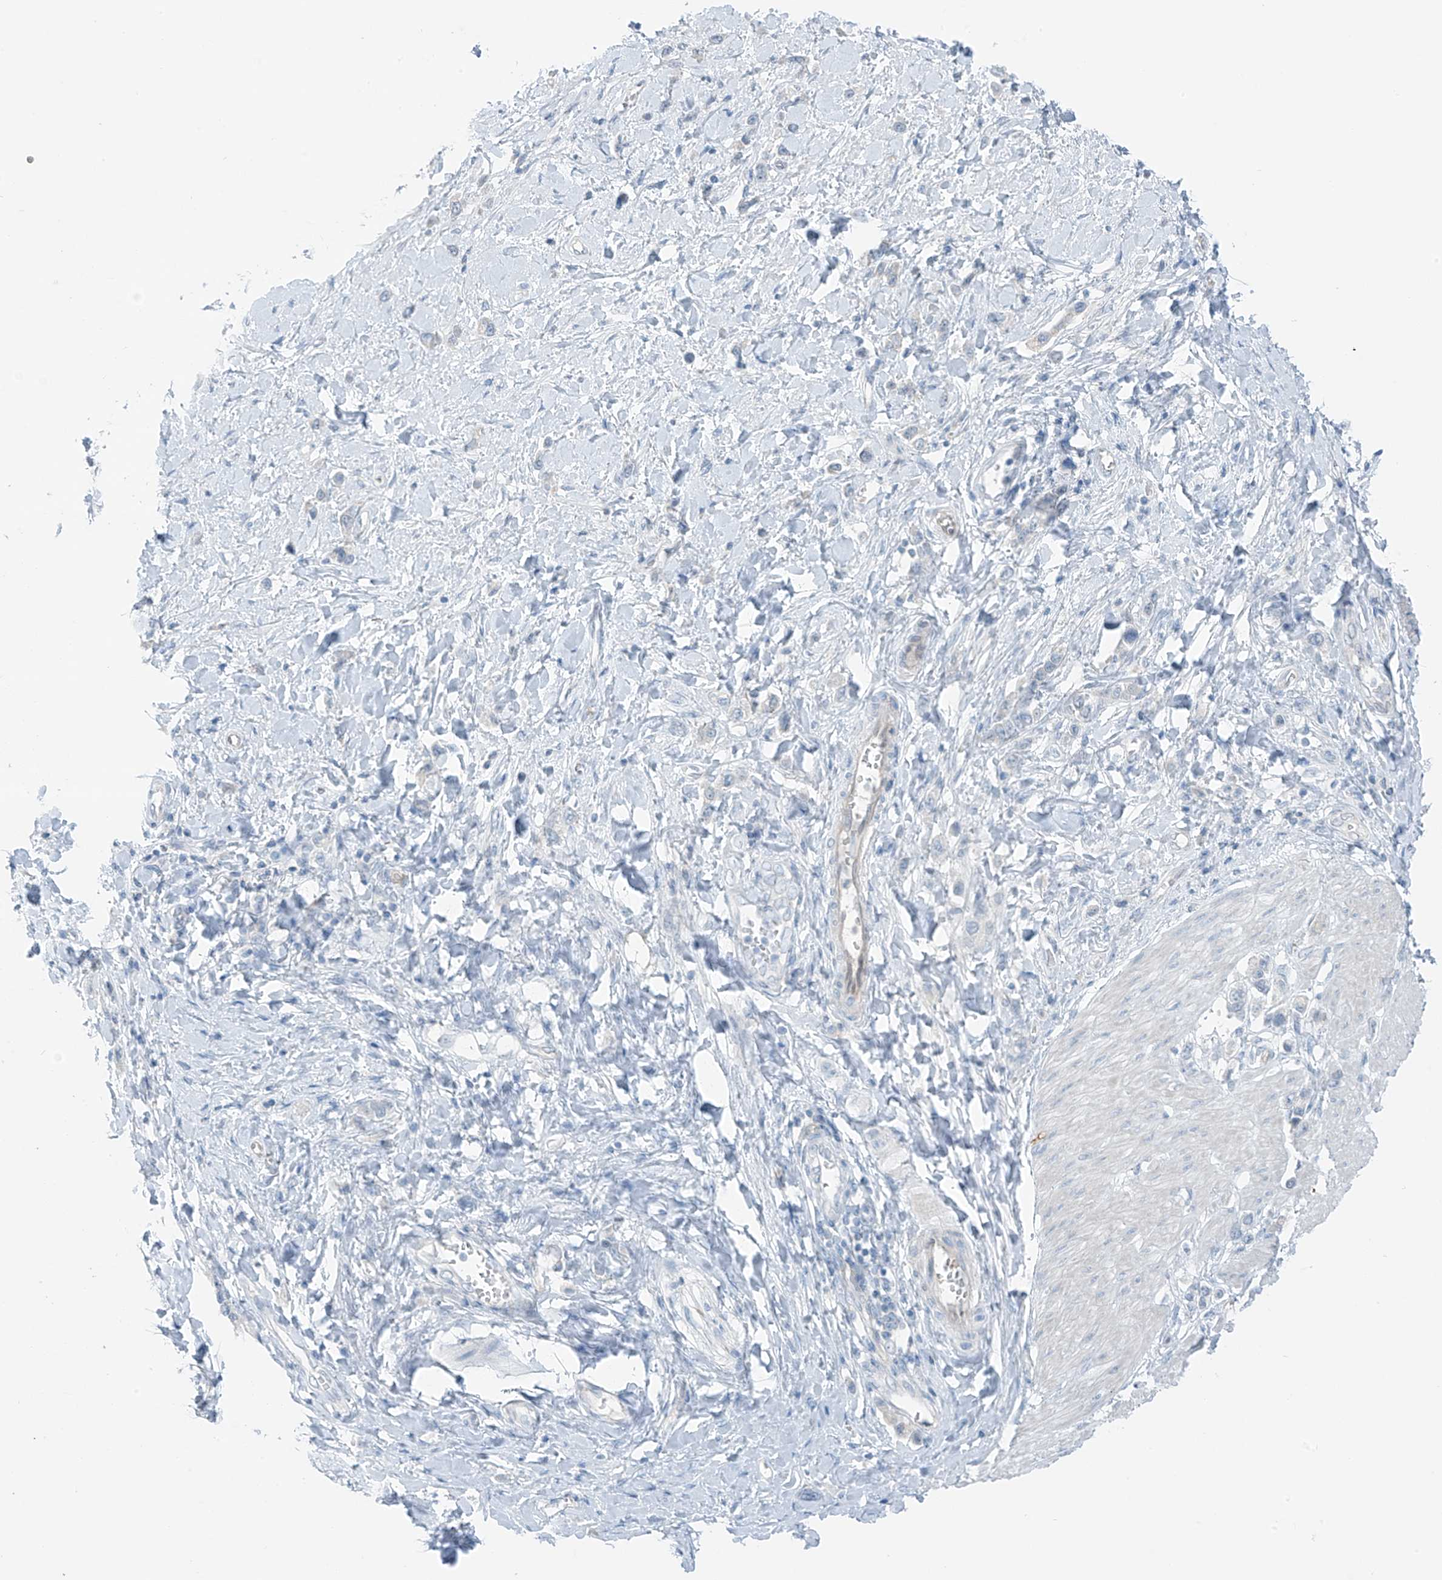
{"staining": {"intensity": "negative", "quantity": "none", "location": "none"}, "tissue": "stomach cancer", "cell_type": "Tumor cells", "image_type": "cancer", "snomed": [{"axis": "morphology", "description": "Normal tissue, NOS"}, {"axis": "morphology", "description": "Adenocarcinoma, NOS"}, {"axis": "topography", "description": "Stomach, upper"}, {"axis": "topography", "description": "Stomach"}], "caption": "Stomach cancer stained for a protein using immunohistochemistry (IHC) shows no positivity tumor cells.", "gene": "ZNF793", "patient": {"sex": "female", "age": 65}}